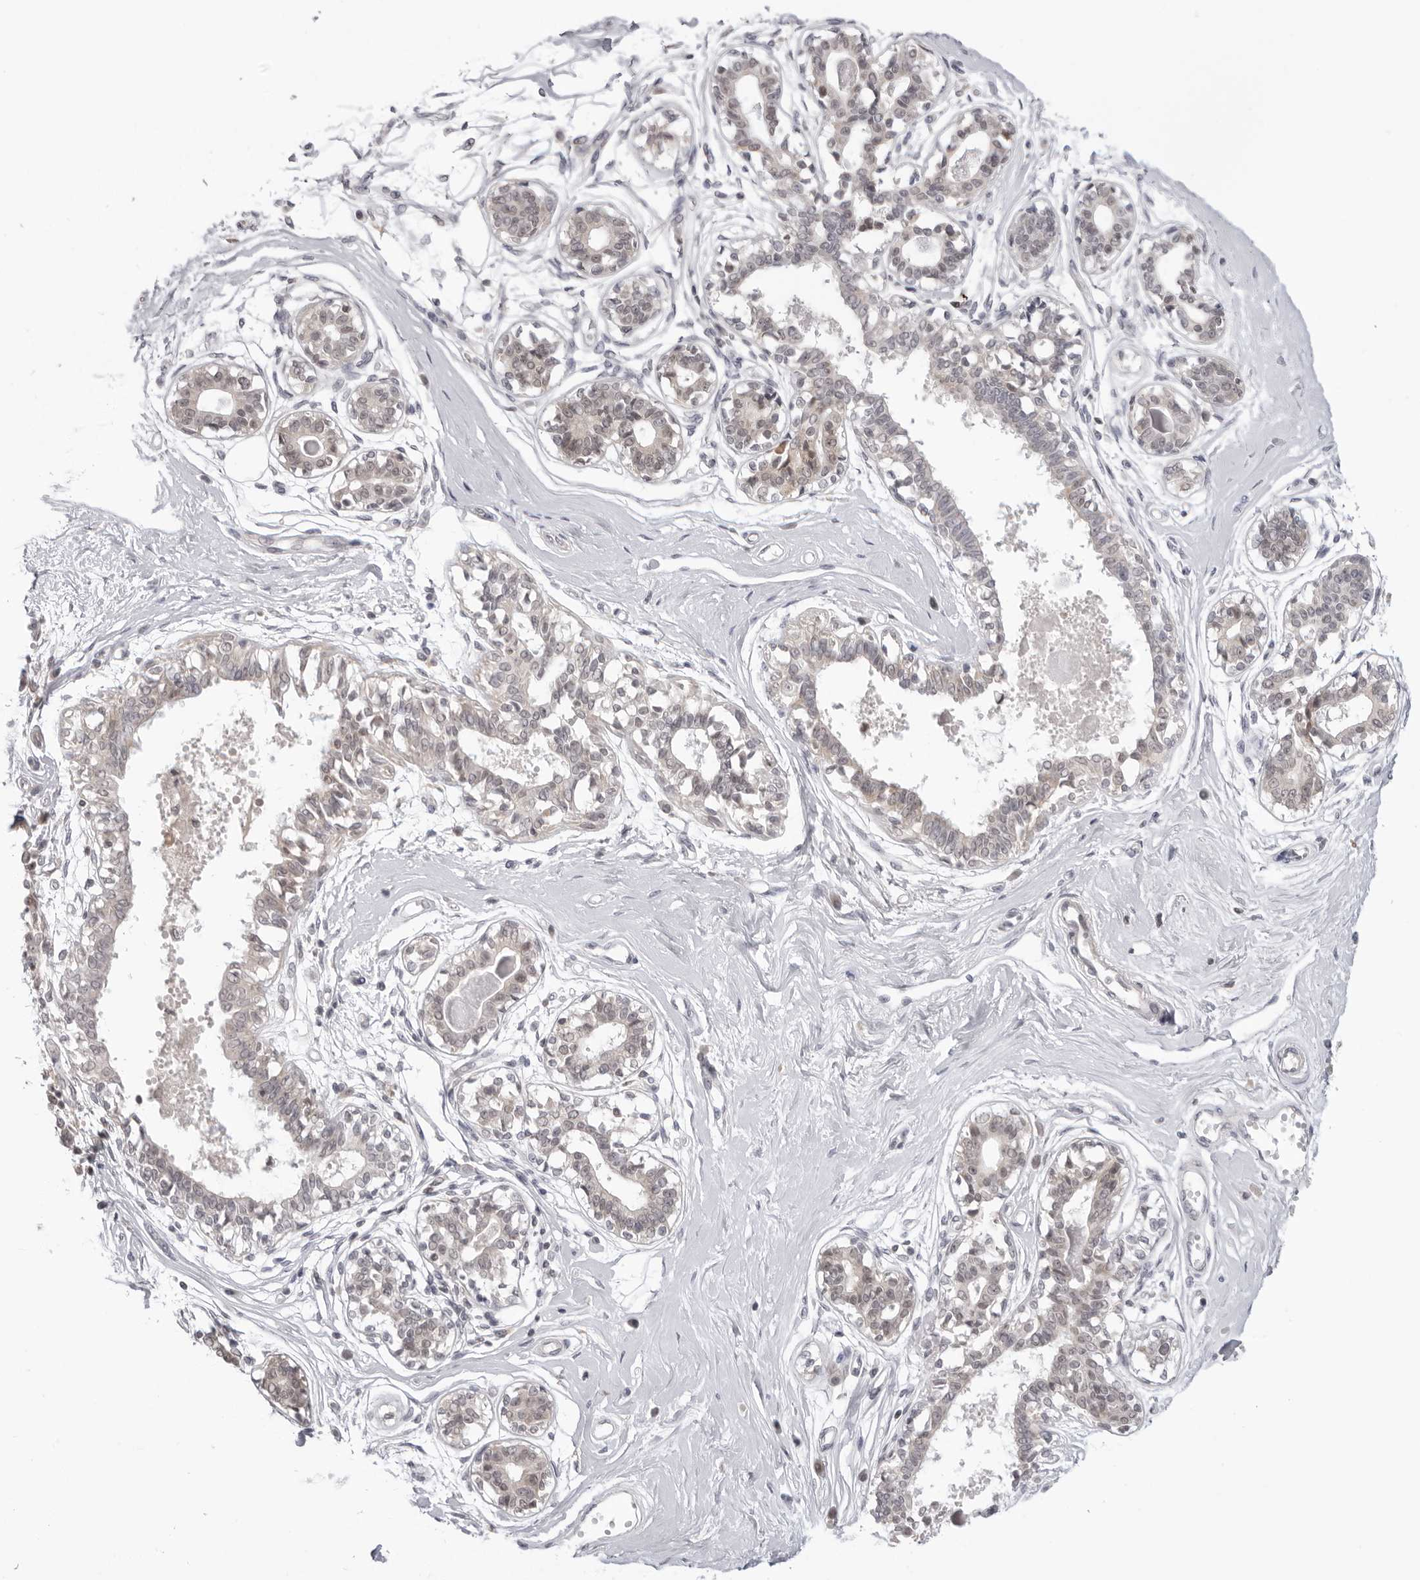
{"staining": {"intensity": "negative", "quantity": "none", "location": "none"}, "tissue": "breast", "cell_type": "Adipocytes", "image_type": "normal", "snomed": [{"axis": "morphology", "description": "Normal tissue, NOS"}, {"axis": "topography", "description": "Breast"}], "caption": "Immunohistochemistry micrograph of benign human breast stained for a protein (brown), which shows no expression in adipocytes.", "gene": "ACP6", "patient": {"sex": "female", "age": 45}}